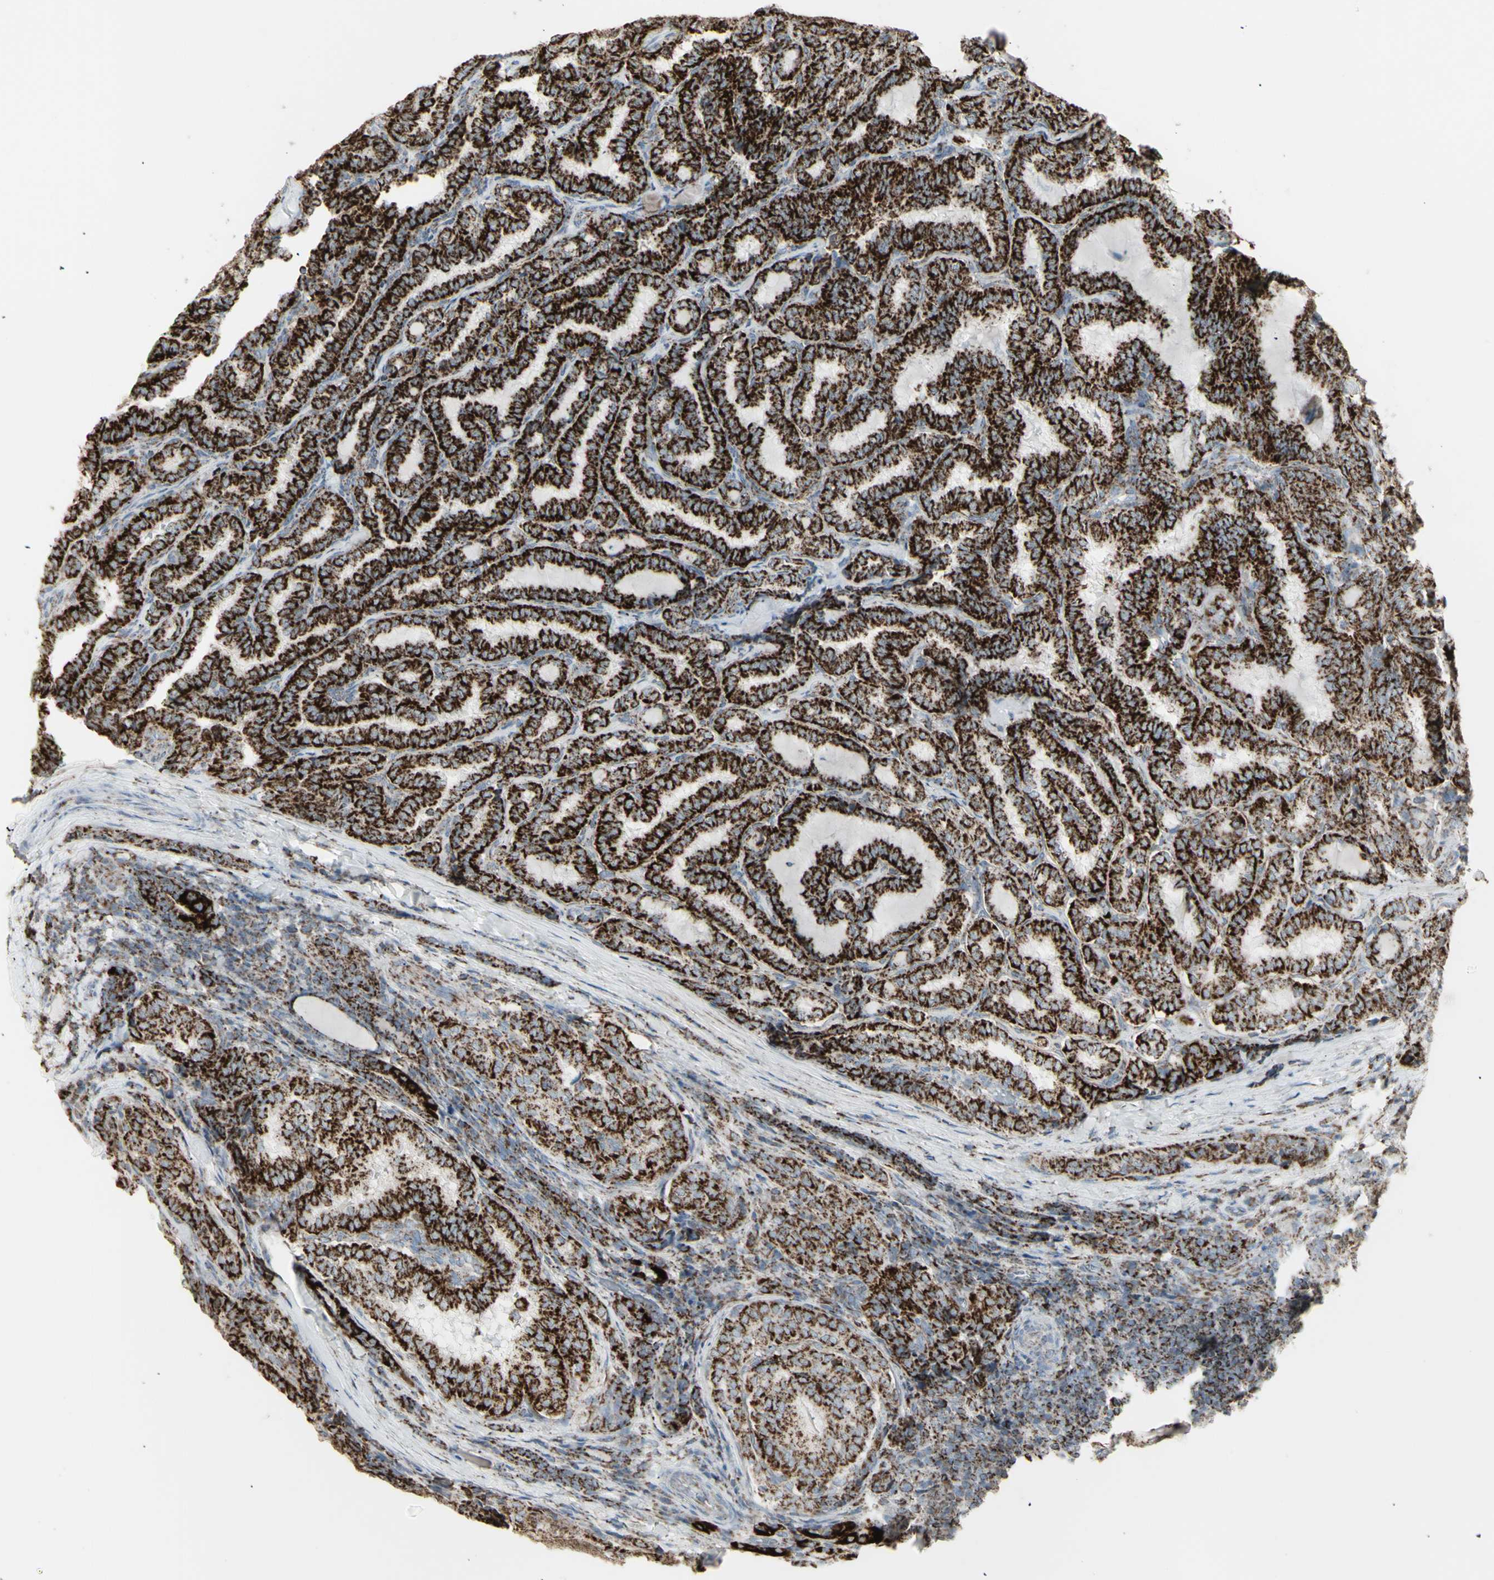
{"staining": {"intensity": "strong", "quantity": ">75%", "location": "cytoplasmic/membranous"}, "tissue": "thyroid cancer", "cell_type": "Tumor cells", "image_type": "cancer", "snomed": [{"axis": "morphology", "description": "Normal tissue, NOS"}, {"axis": "morphology", "description": "Papillary adenocarcinoma, NOS"}, {"axis": "topography", "description": "Thyroid gland"}], "caption": "IHC histopathology image of neoplastic tissue: papillary adenocarcinoma (thyroid) stained using immunohistochemistry exhibits high levels of strong protein expression localized specifically in the cytoplasmic/membranous of tumor cells, appearing as a cytoplasmic/membranous brown color.", "gene": "PLGRKT", "patient": {"sex": "female", "age": 30}}